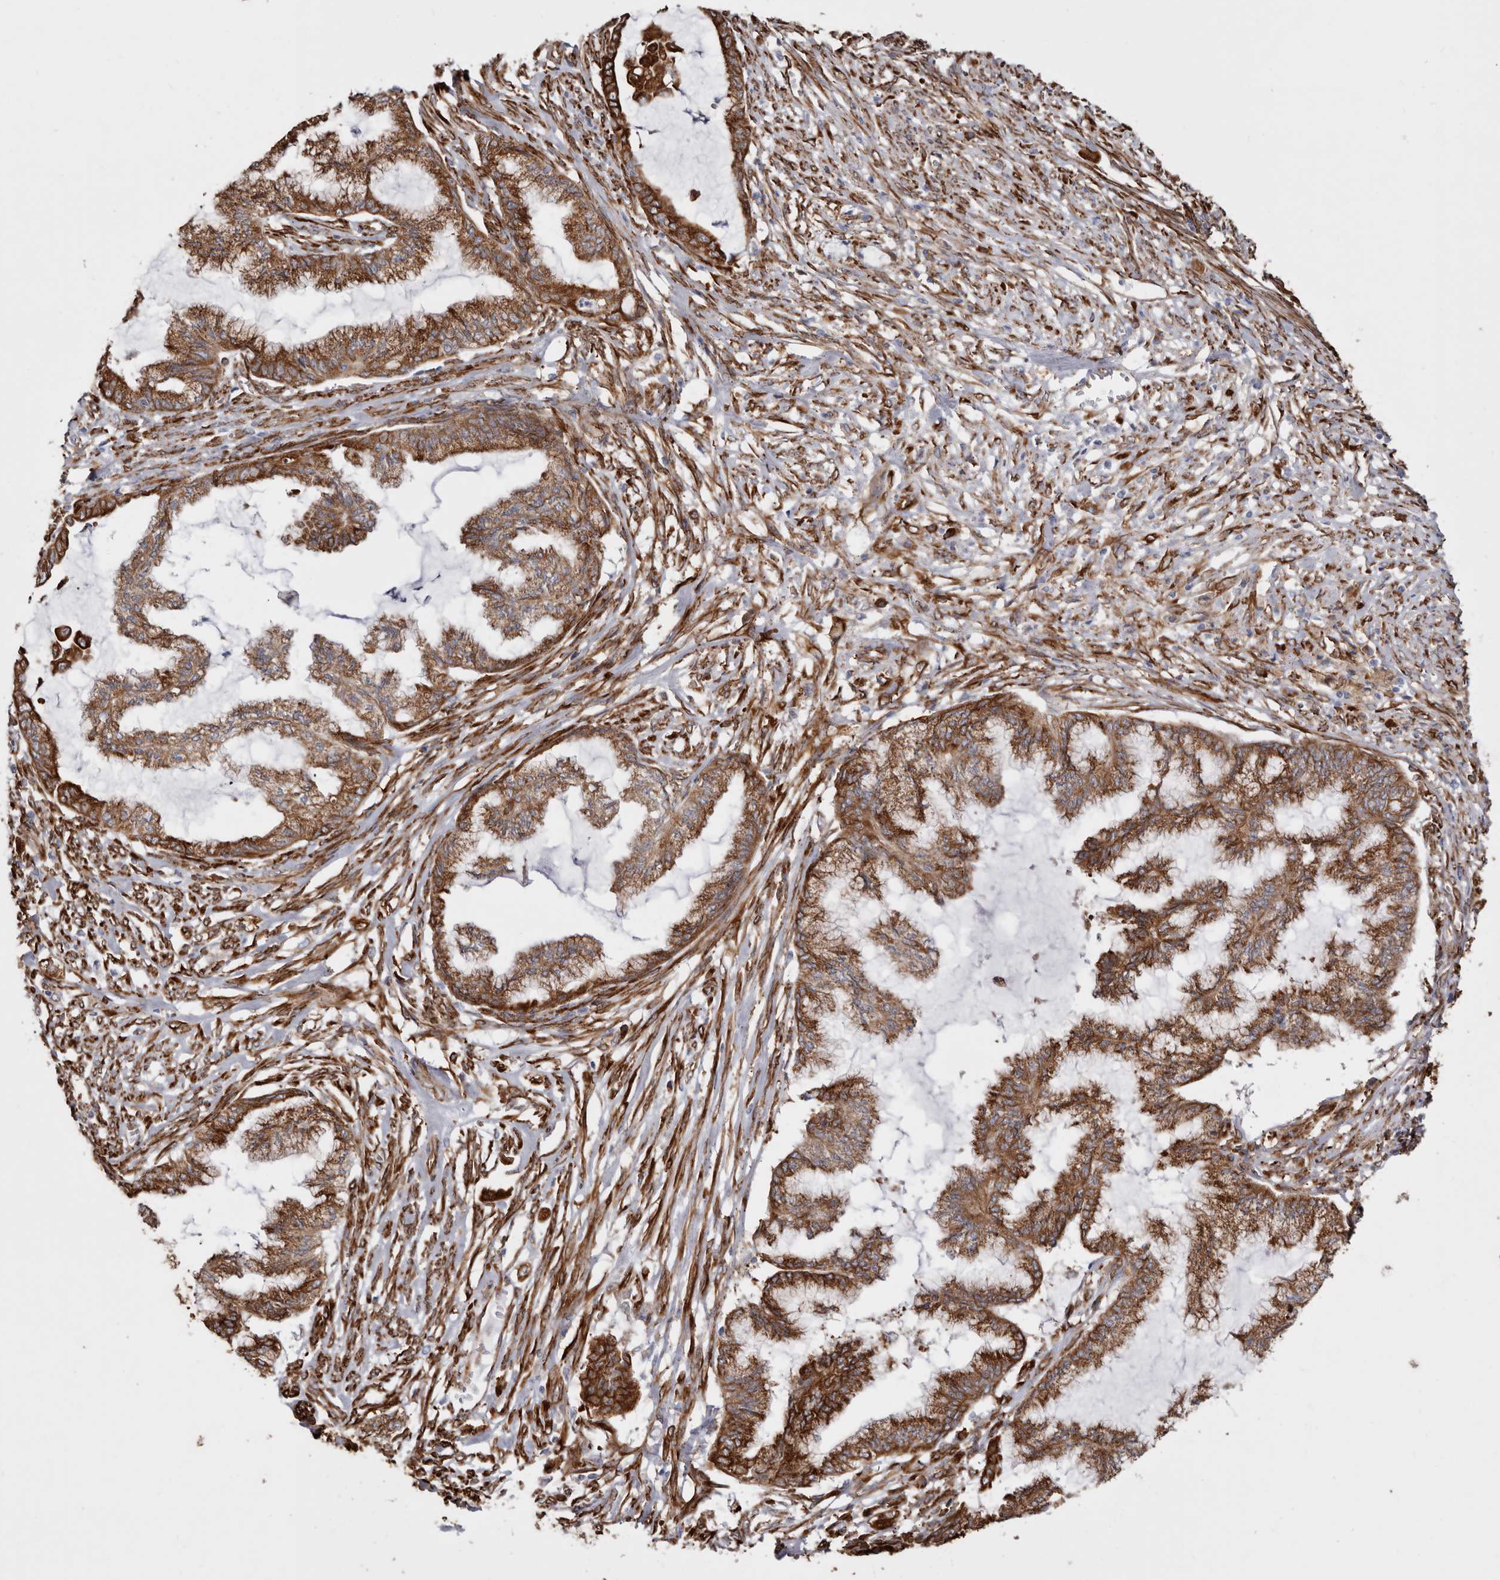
{"staining": {"intensity": "moderate", "quantity": ">75%", "location": "cytoplasmic/membranous"}, "tissue": "endometrial cancer", "cell_type": "Tumor cells", "image_type": "cancer", "snomed": [{"axis": "morphology", "description": "Adenocarcinoma, NOS"}, {"axis": "topography", "description": "Endometrium"}], "caption": "Moderate cytoplasmic/membranous protein staining is appreciated in approximately >75% of tumor cells in endometrial cancer (adenocarcinoma).", "gene": "SEMA3E", "patient": {"sex": "female", "age": 86}}